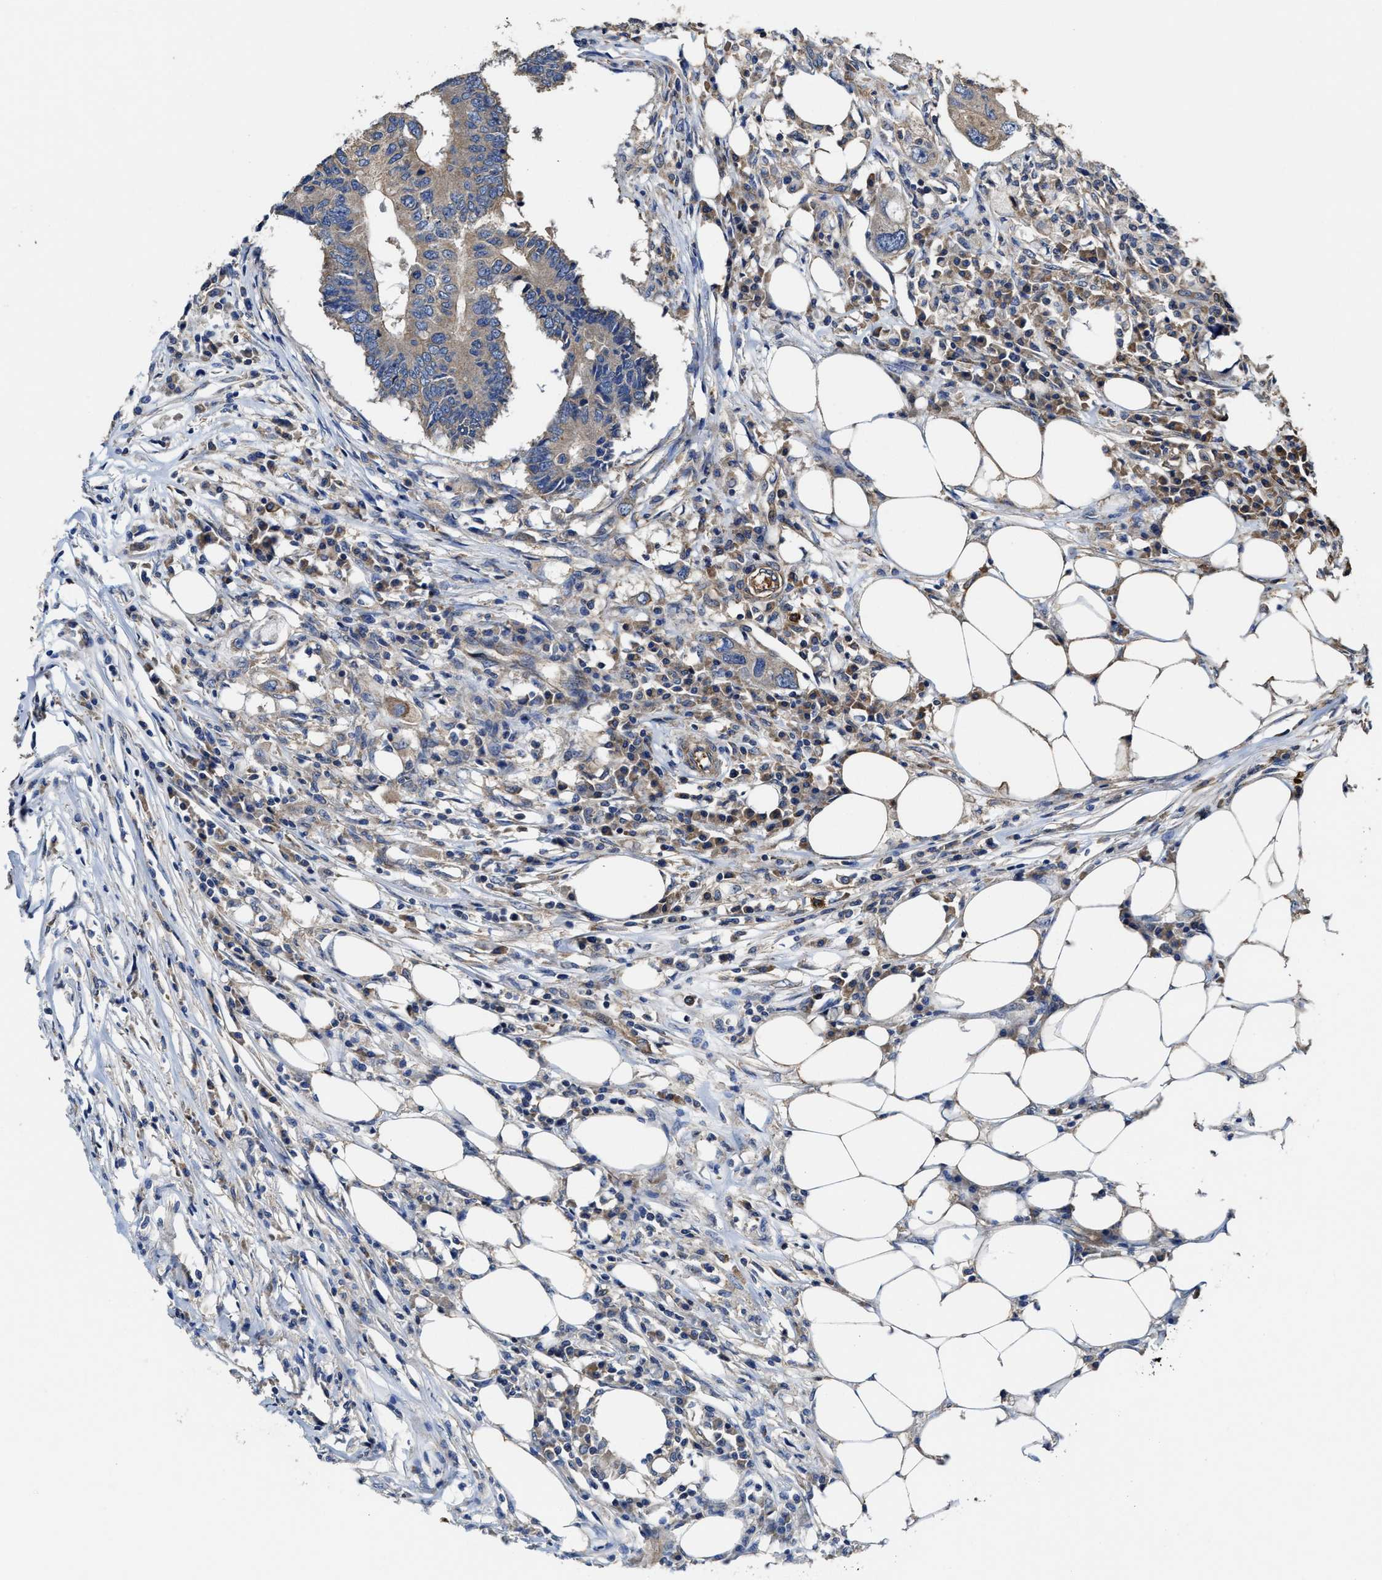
{"staining": {"intensity": "moderate", "quantity": "<25%", "location": "cytoplasmic/membranous"}, "tissue": "colorectal cancer", "cell_type": "Tumor cells", "image_type": "cancer", "snomed": [{"axis": "morphology", "description": "Adenocarcinoma, NOS"}, {"axis": "topography", "description": "Colon"}], "caption": "Human colorectal adenocarcinoma stained for a protein (brown) demonstrates moderate cytoplasmic/membranous positive expression in about <25% of tumor cells.", "gene": "SFXN4", "patient": {"sex": "male", "age": 71}}